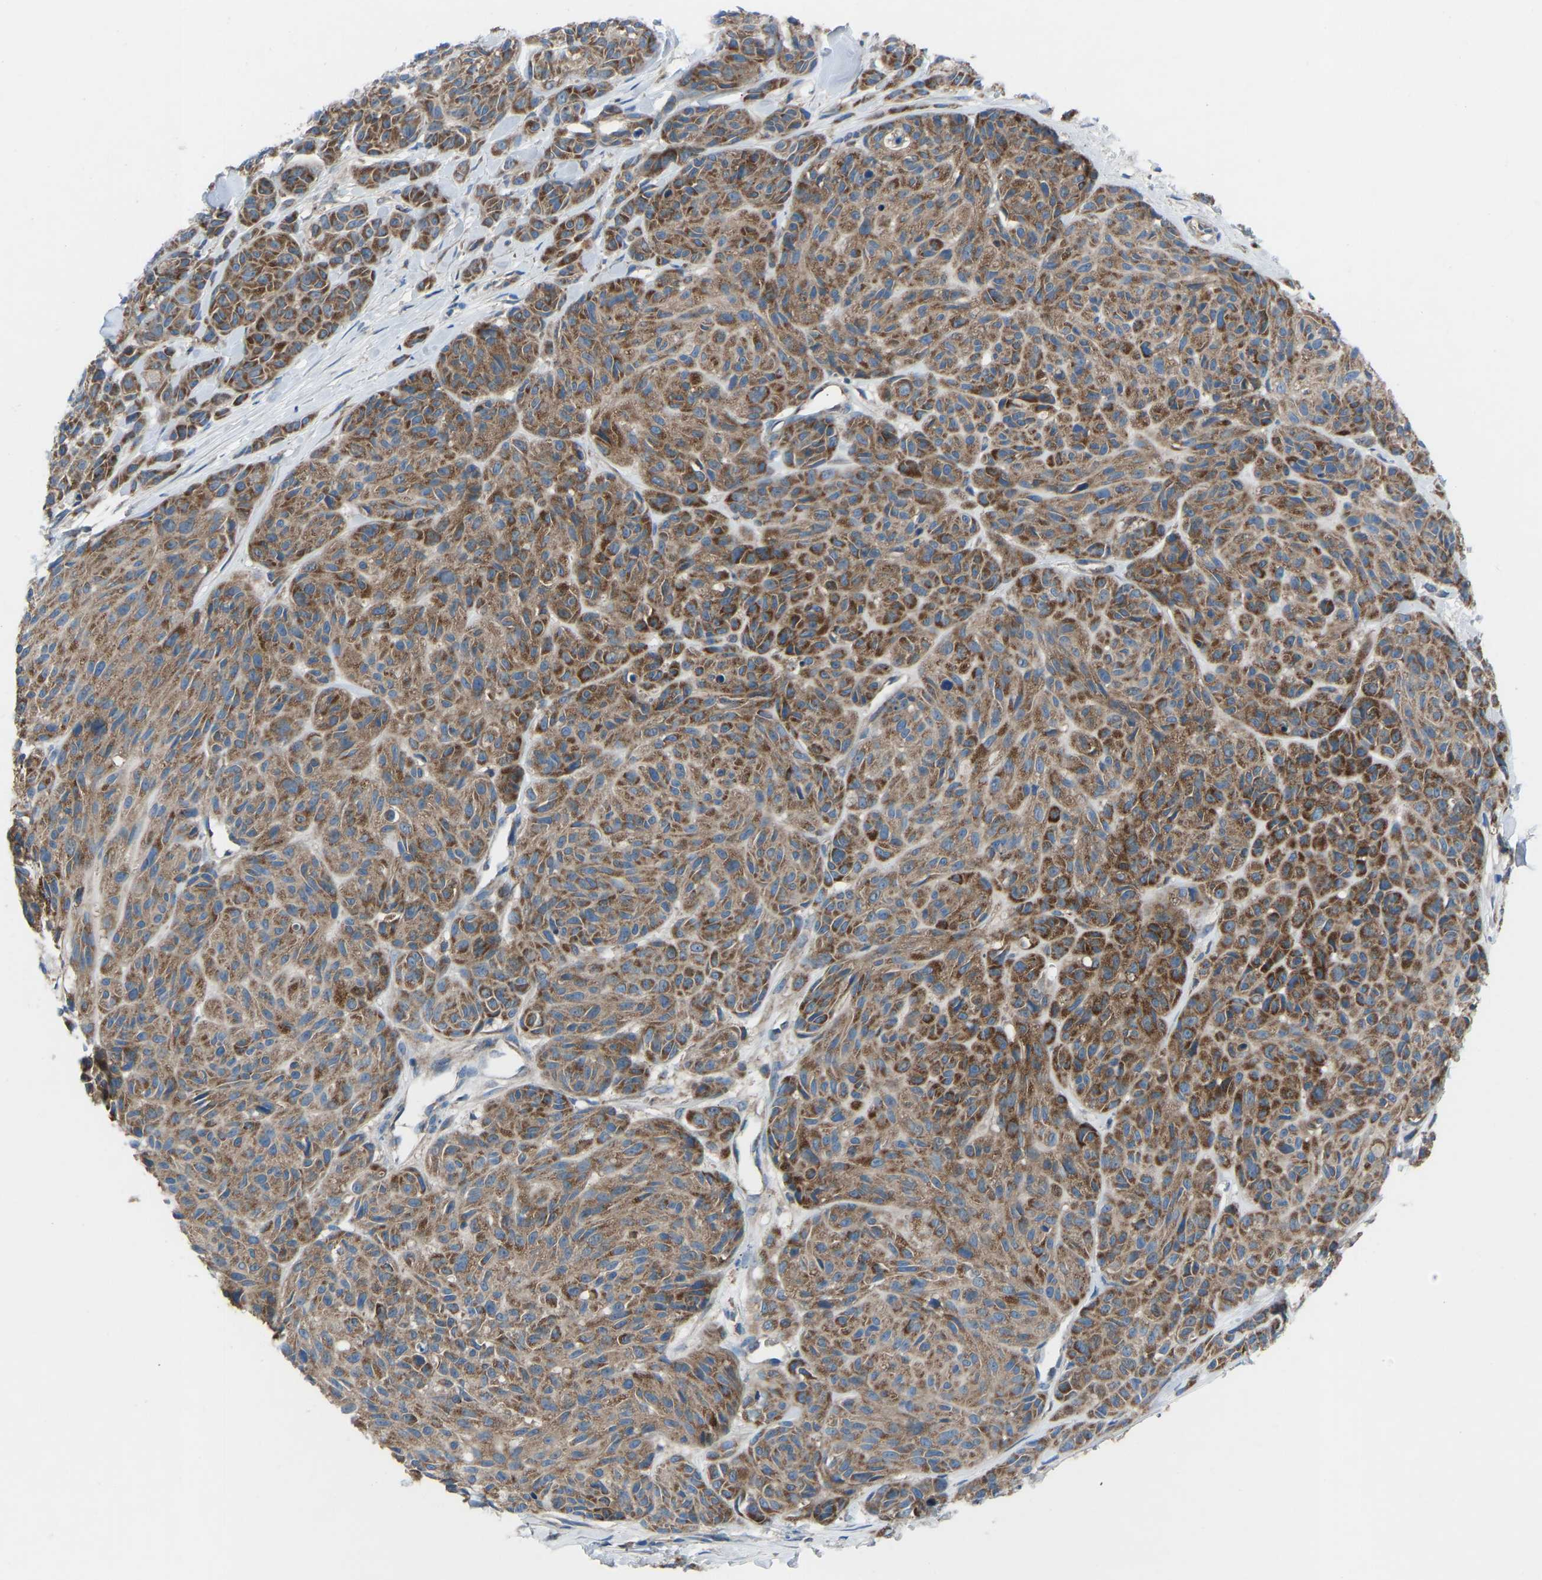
{"staining": {"intensity": "moderate", "quantity": ">75%", "location": "cytoplasmic/membranous"}, "tissue": "melanoma", "cell_type": "Tumor cells", "image_type": "cancer", "snomed": [{"axis": "morphology", "description": "Malignant melanoma, NOS"}, {"axis": "topography", "description": "Skin"}], "caption": "Melanoma stained with a brown dye reveals moderate cytoplasmic/membranous positive positivity in about >75% of tumor cells.", "gene": "GRK6", "patient": {"sex": "male", "age": 62}}